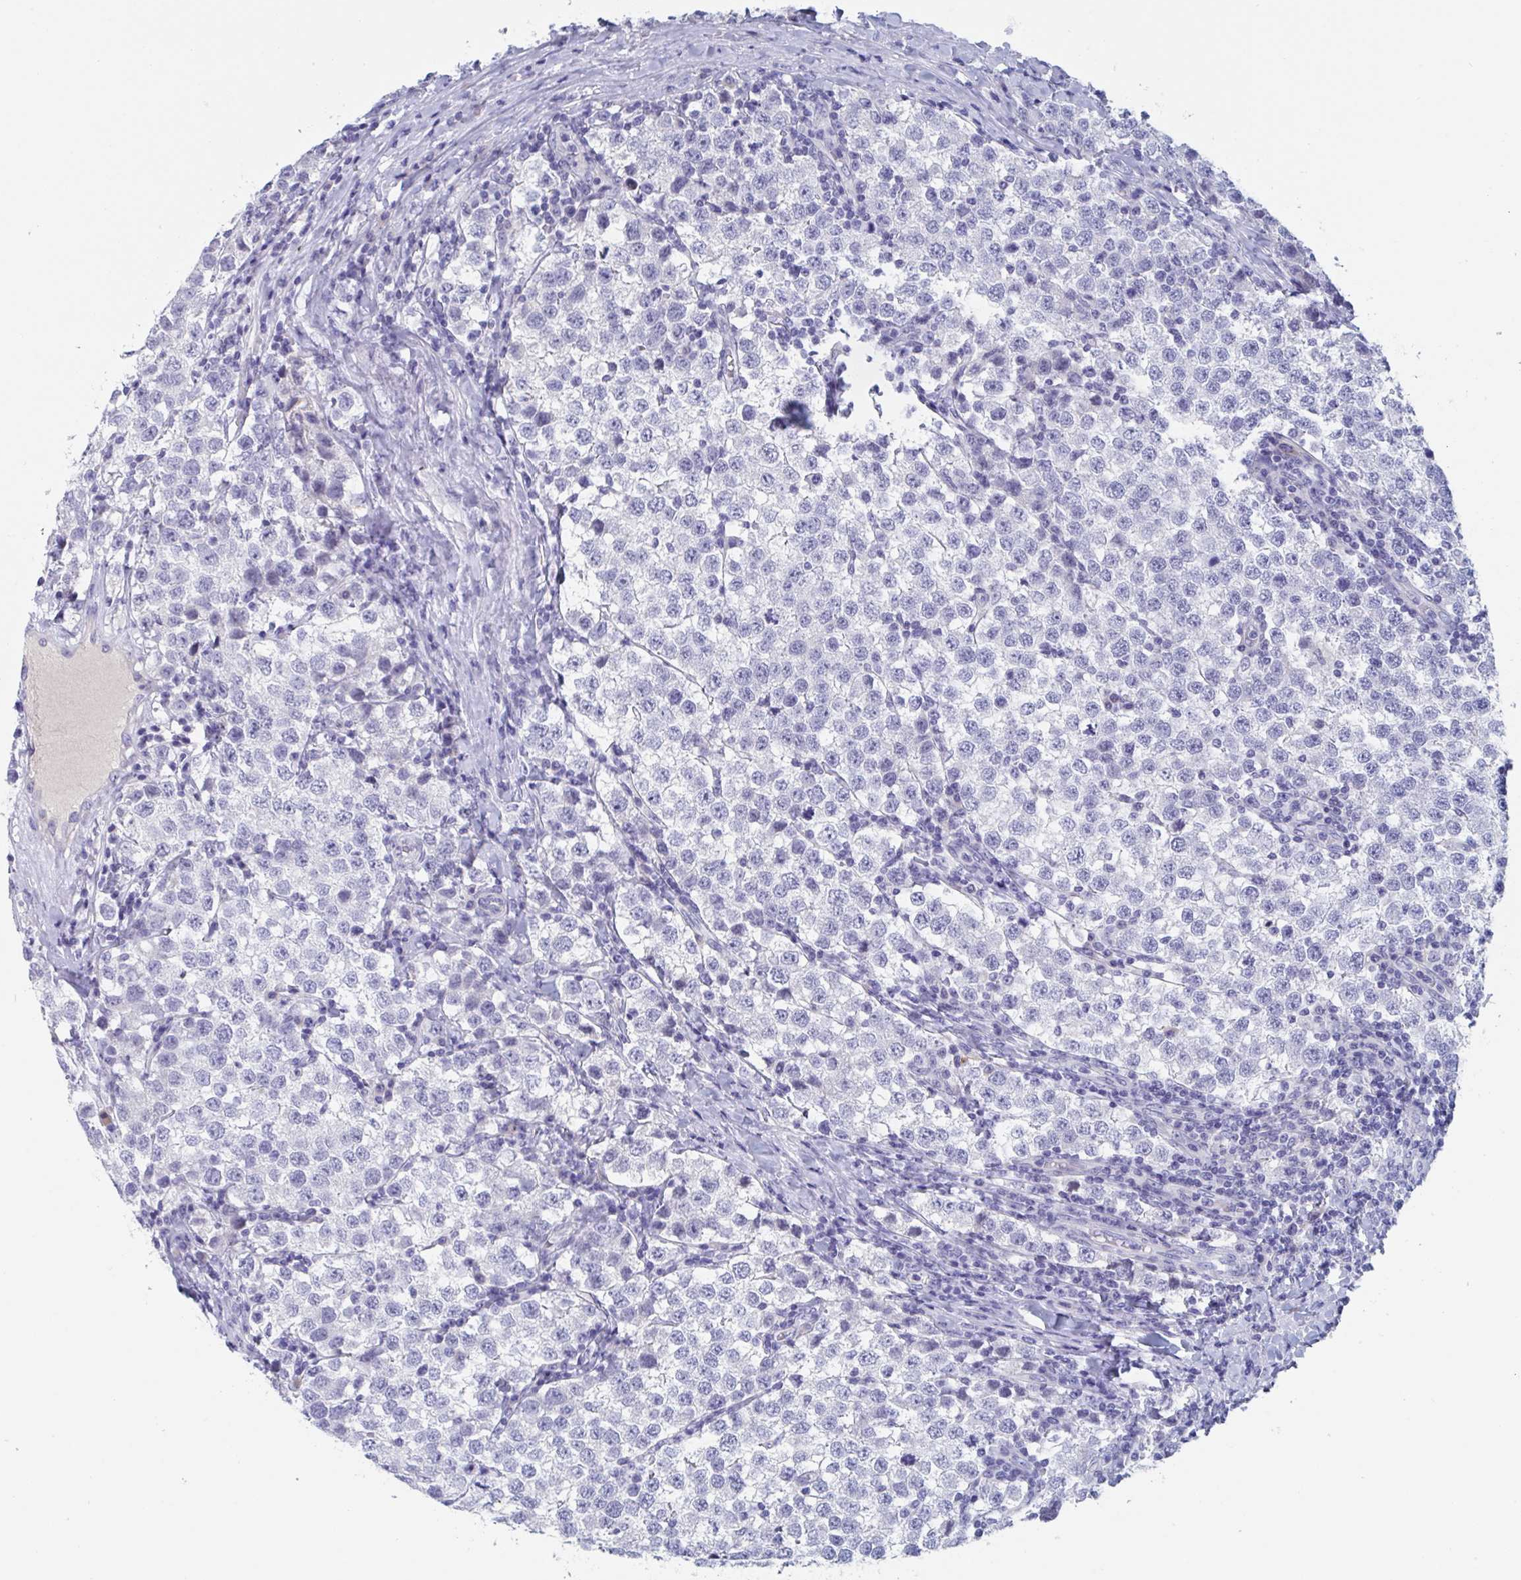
{"staining": {"intensity": "negative", "quantity": "none", "location": "none"}, "tissue": "testis cancer", "cell_type": "Tumor cells", "image_type": "cancer", "snomed": [{"axis": "morphology", "description": "Seminoma, NOS"}, {"axis": "topography", "description": "Testis"}], "caption": "Human testis seminoma stained for a protein using IHC demonstrates no expression in tumor cells.", "gene": "DPEP3", "patient": {"sex": "male", "age": 34}}